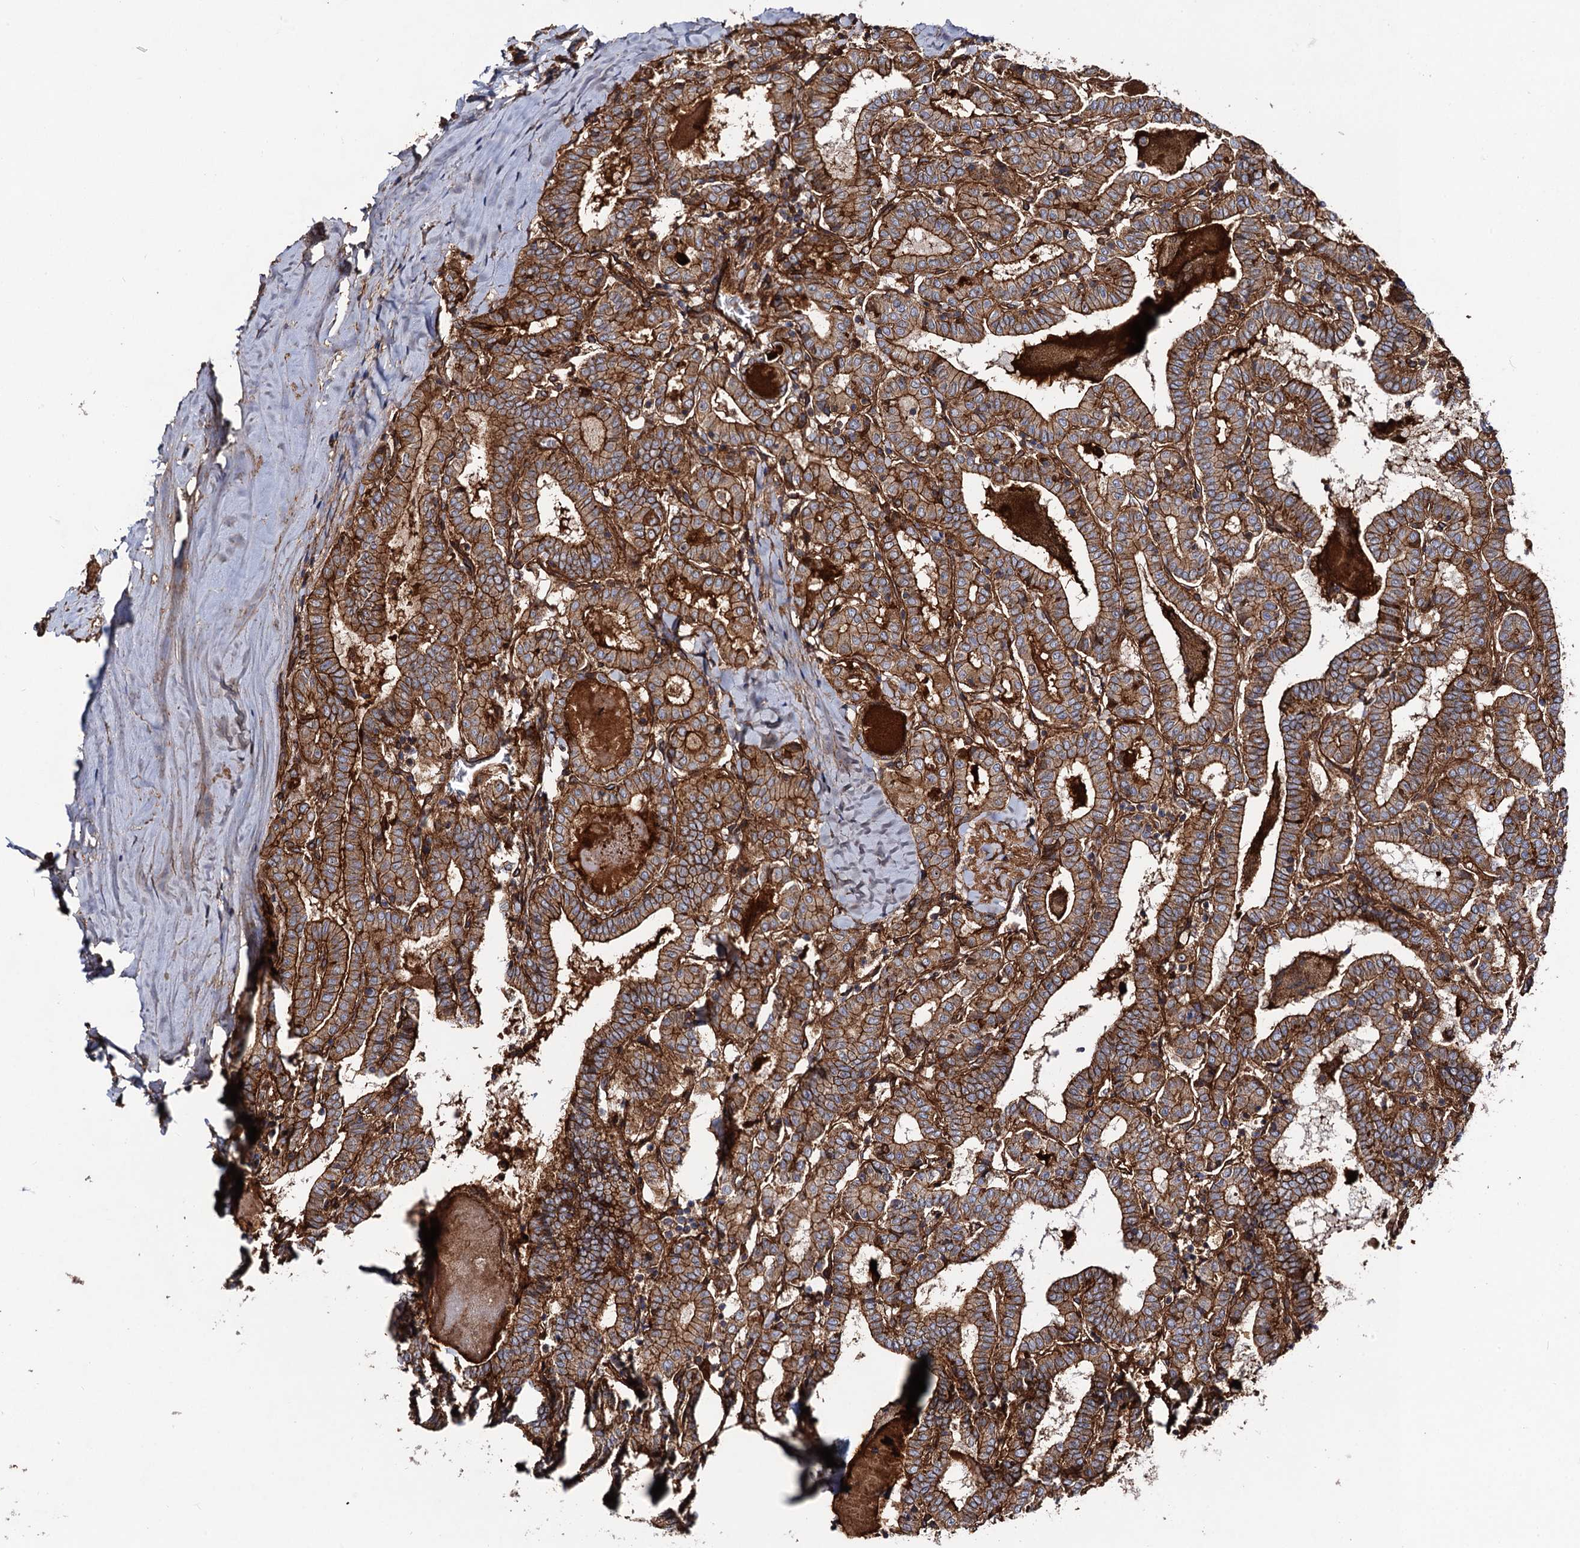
{"staining": {"intensity": "strong", "quantity": ">75%", "location": "cytoplasmic/membranous"}, "tissue": "thyroid cancer", "cell_type": "Tumor cells", "image_type": "cancer", "snomed": [{"axis": "morphology", "description": "Papillary adenocarcinoma, NOS"}, {"axis": "topography", "description": "Thyroid gland"}], "caption": "This histopathology image demonstrates immunohistochemistry (IHC) staining of thyroid cancer (papillary adenocarcinoma), with high strong cytoplasmic/membranous positivity in approximately >75% of tumor cells.", "gene": "CIP2A", "patient": {"sex": "female", "age": 72}}